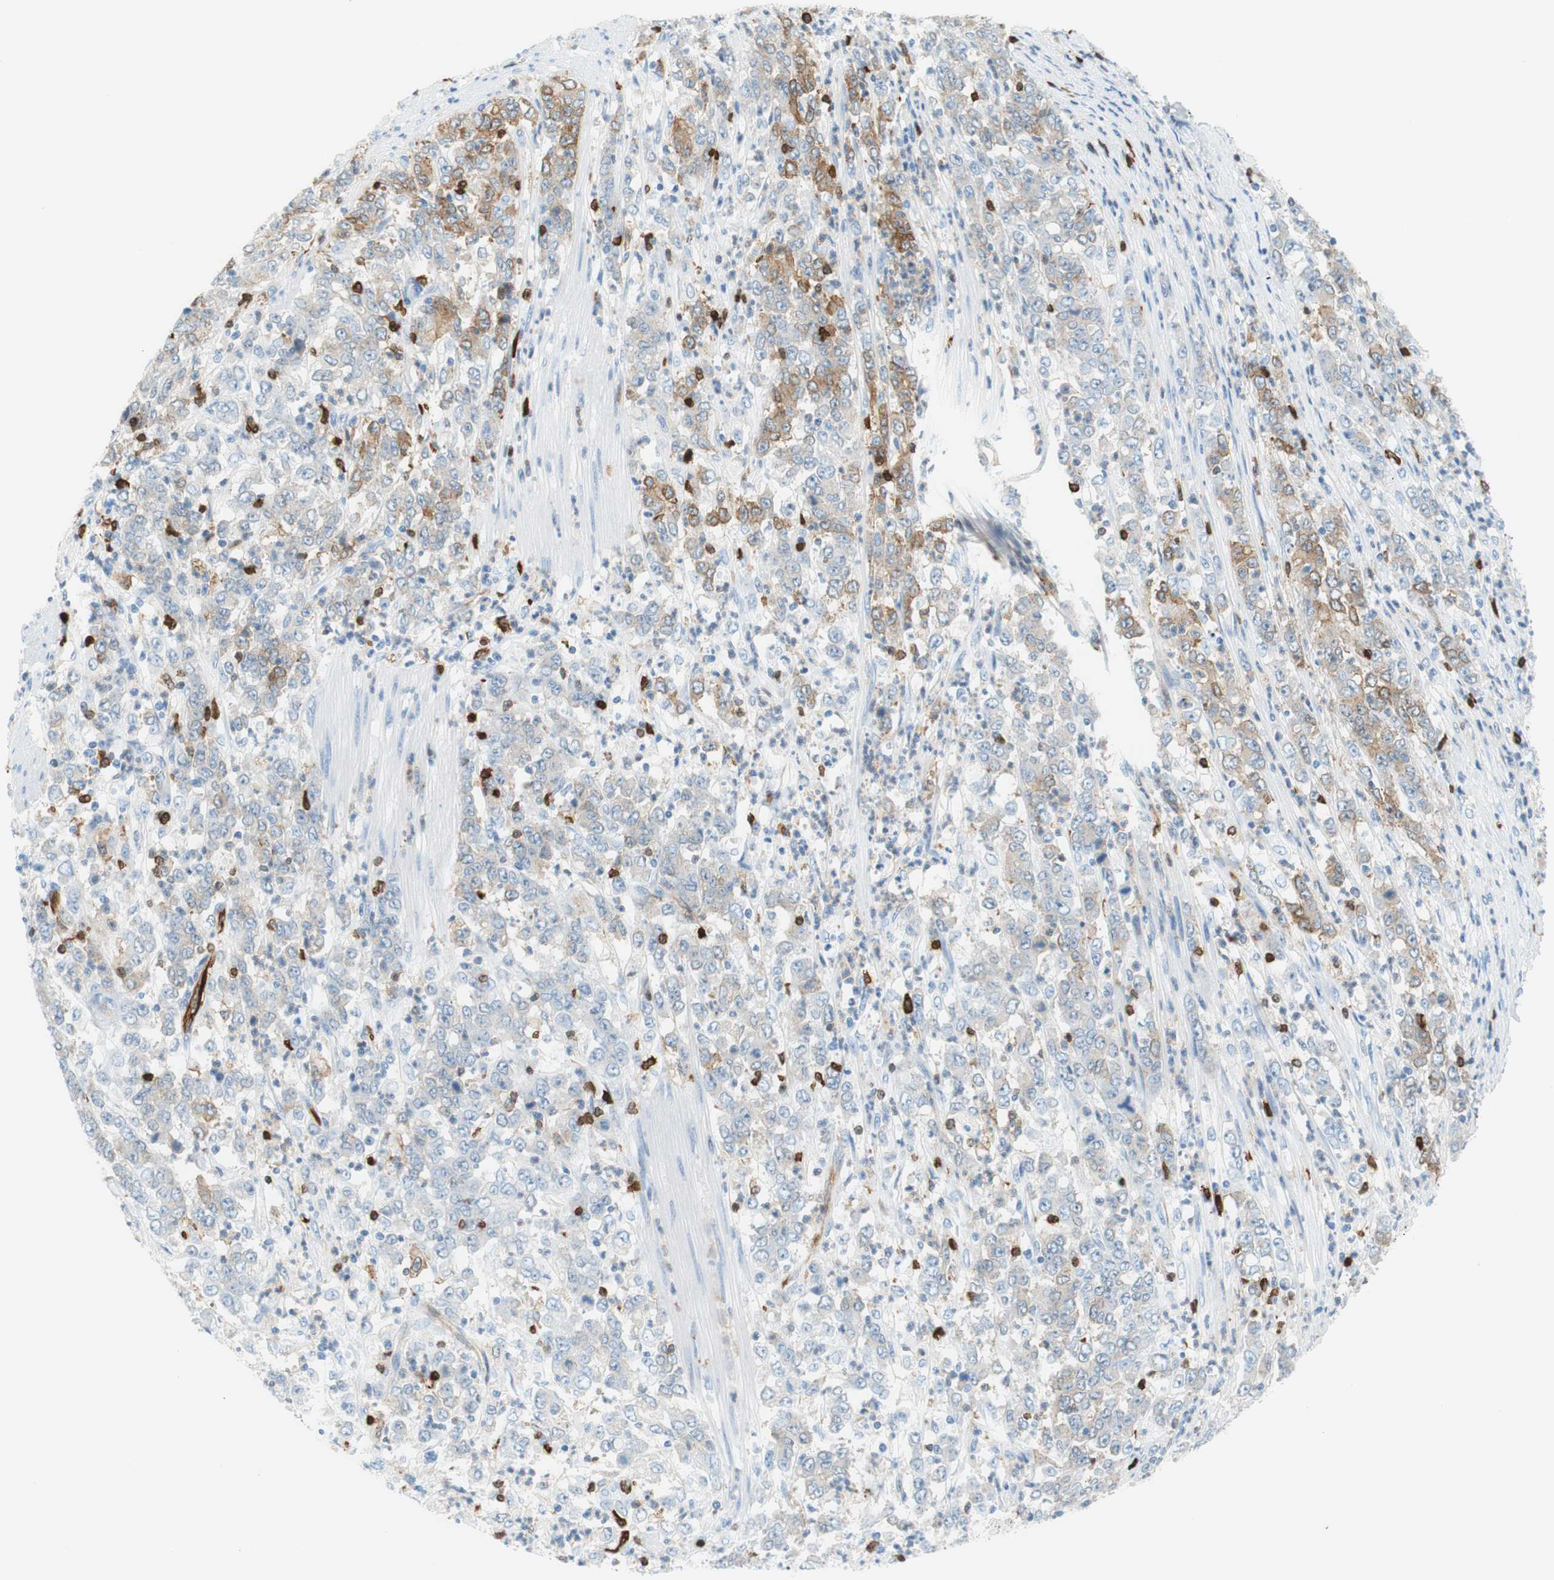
{"staining": {"intensity": "weak", "quantity": "25%-75%", "location": "cytoplasmic/membranous"}, "tissue": "stomach cancer", "cell_type": "Tumor cells", "image_type": "cancer", "snomed": [{"axis": "morphology", "description": "Adenocarcinoma, NOS"}, {"axis": "topography", "description": "Stomach, lower"}], "caption": "Immunohistochemical staining of human stomach cancer displays low levels of weak cytoplasmic/membranous expression in approximately 25%-75% of tumor cells. (Brightfield microscopy of DAB IHC at high magnification).", "gene": "STMN1", "patient": {"sex": "female", "age": 71}}